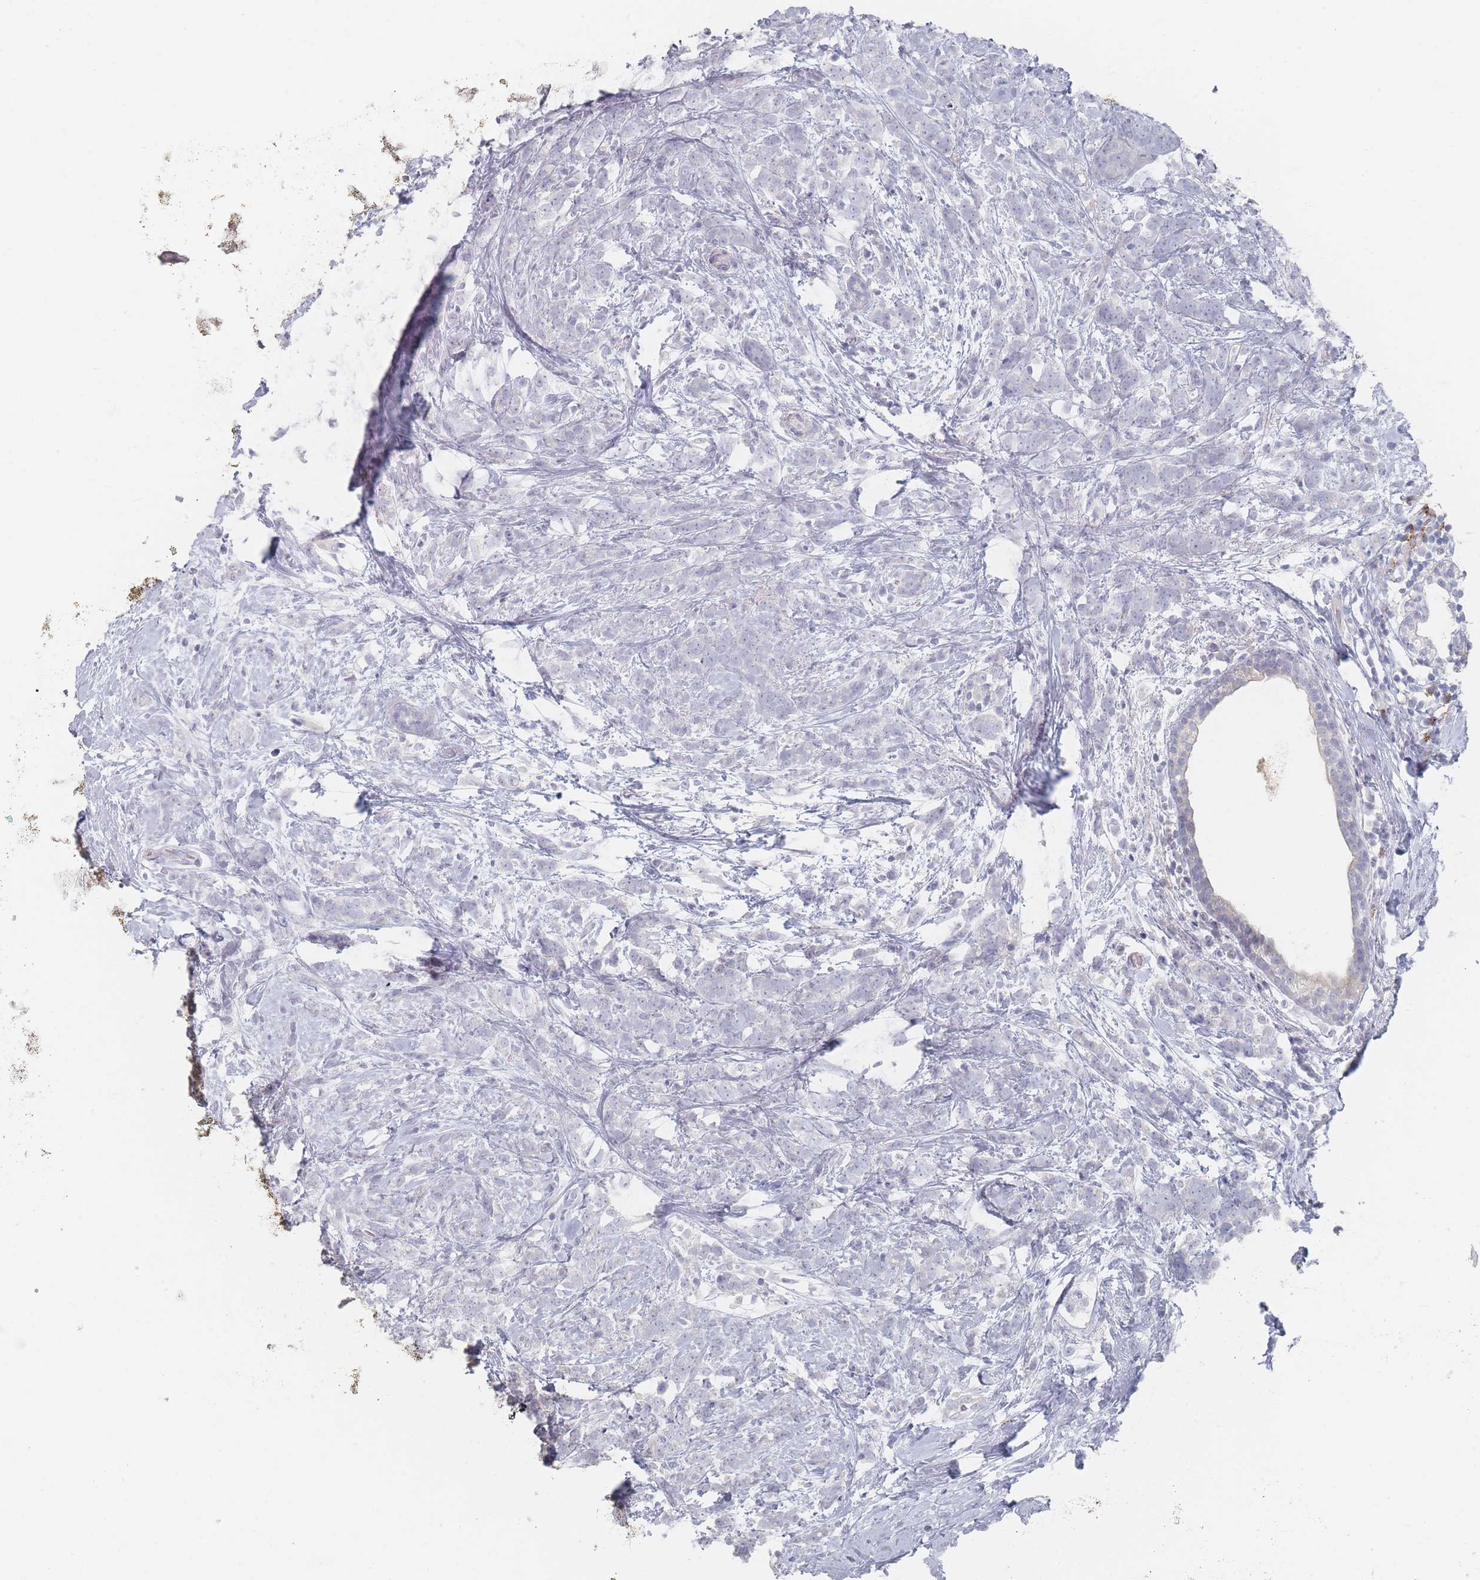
{"staining": {"intensity": "negative", "quantity": "none", "location": "none"}, "tissue": "breast cancer", "cell_type": "Tumor cells", "image_type": "cancer", "snomed": [{"axis": "morphology", "description": "Lobular carcinoma"}, {"axis": "topography", "description": "Breast"}], "caption": "DAB (3,3'-diaminobenzidine) immunohistochemical staining of human breast lobular carcinoma shows no significant positivity in tumor cells.", "gene": "CD37", "patient": {"sex": "female", "age": 58}}